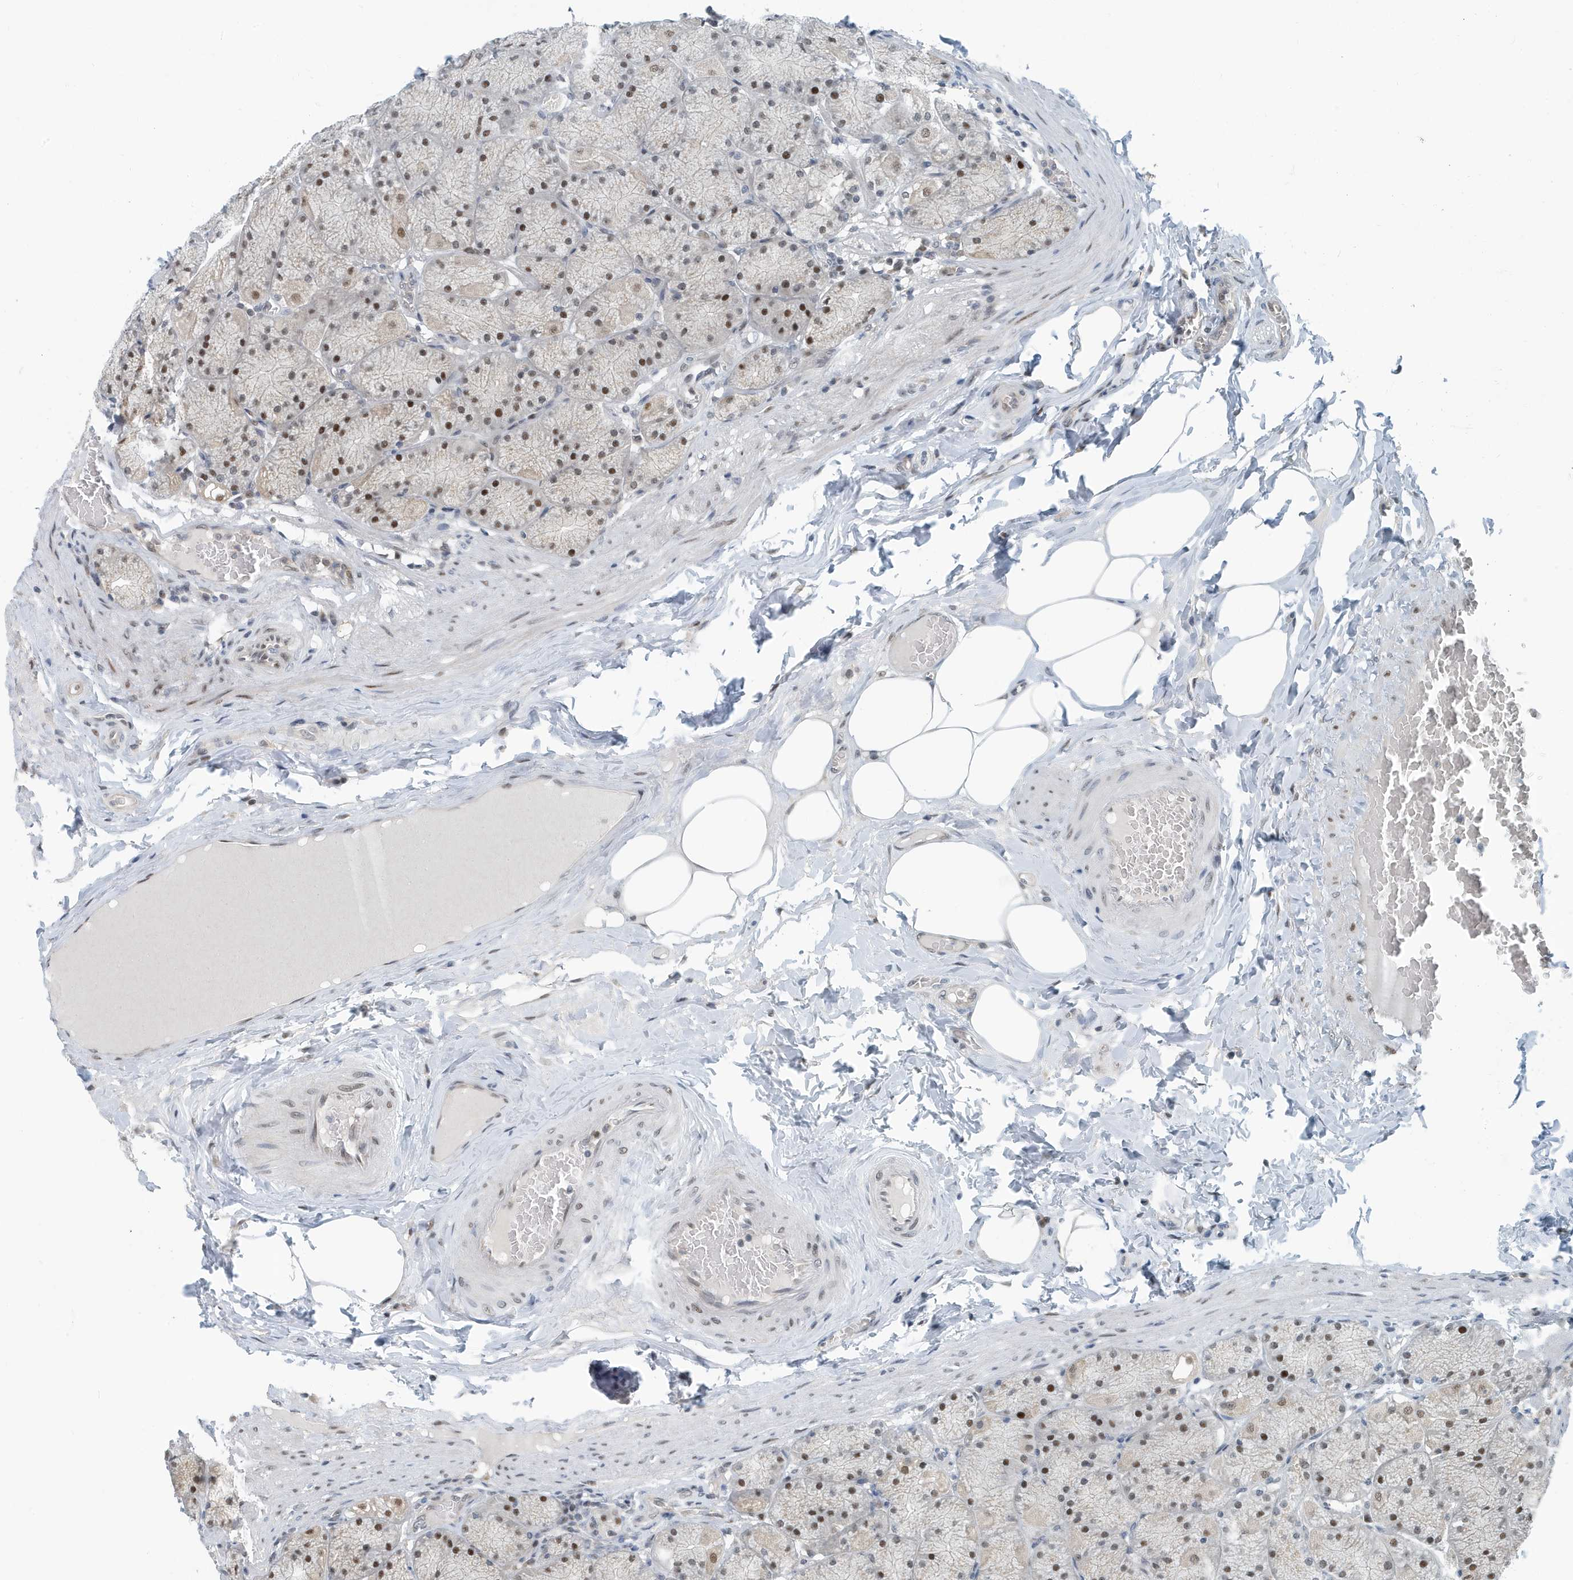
{"staining": {"intensity": "moderate", "quantity": ">75%", "location": "nuclear"}, "tissue": "stomach", "cell_type": "Glandular cells", "image_type": "normal", "snomed": [{"axis": "morphology", "description": "Normal tissue, NOS"}, {"axis": "topography", "description": "Stomach, upper"}], "caption": "Glandular cells demonstrate medium levels of moderate nuclear expression in approximately >75% of cells in benign human stomach.", "gene": "KIF15", "patient": {"sex": "female", "age": 56}}